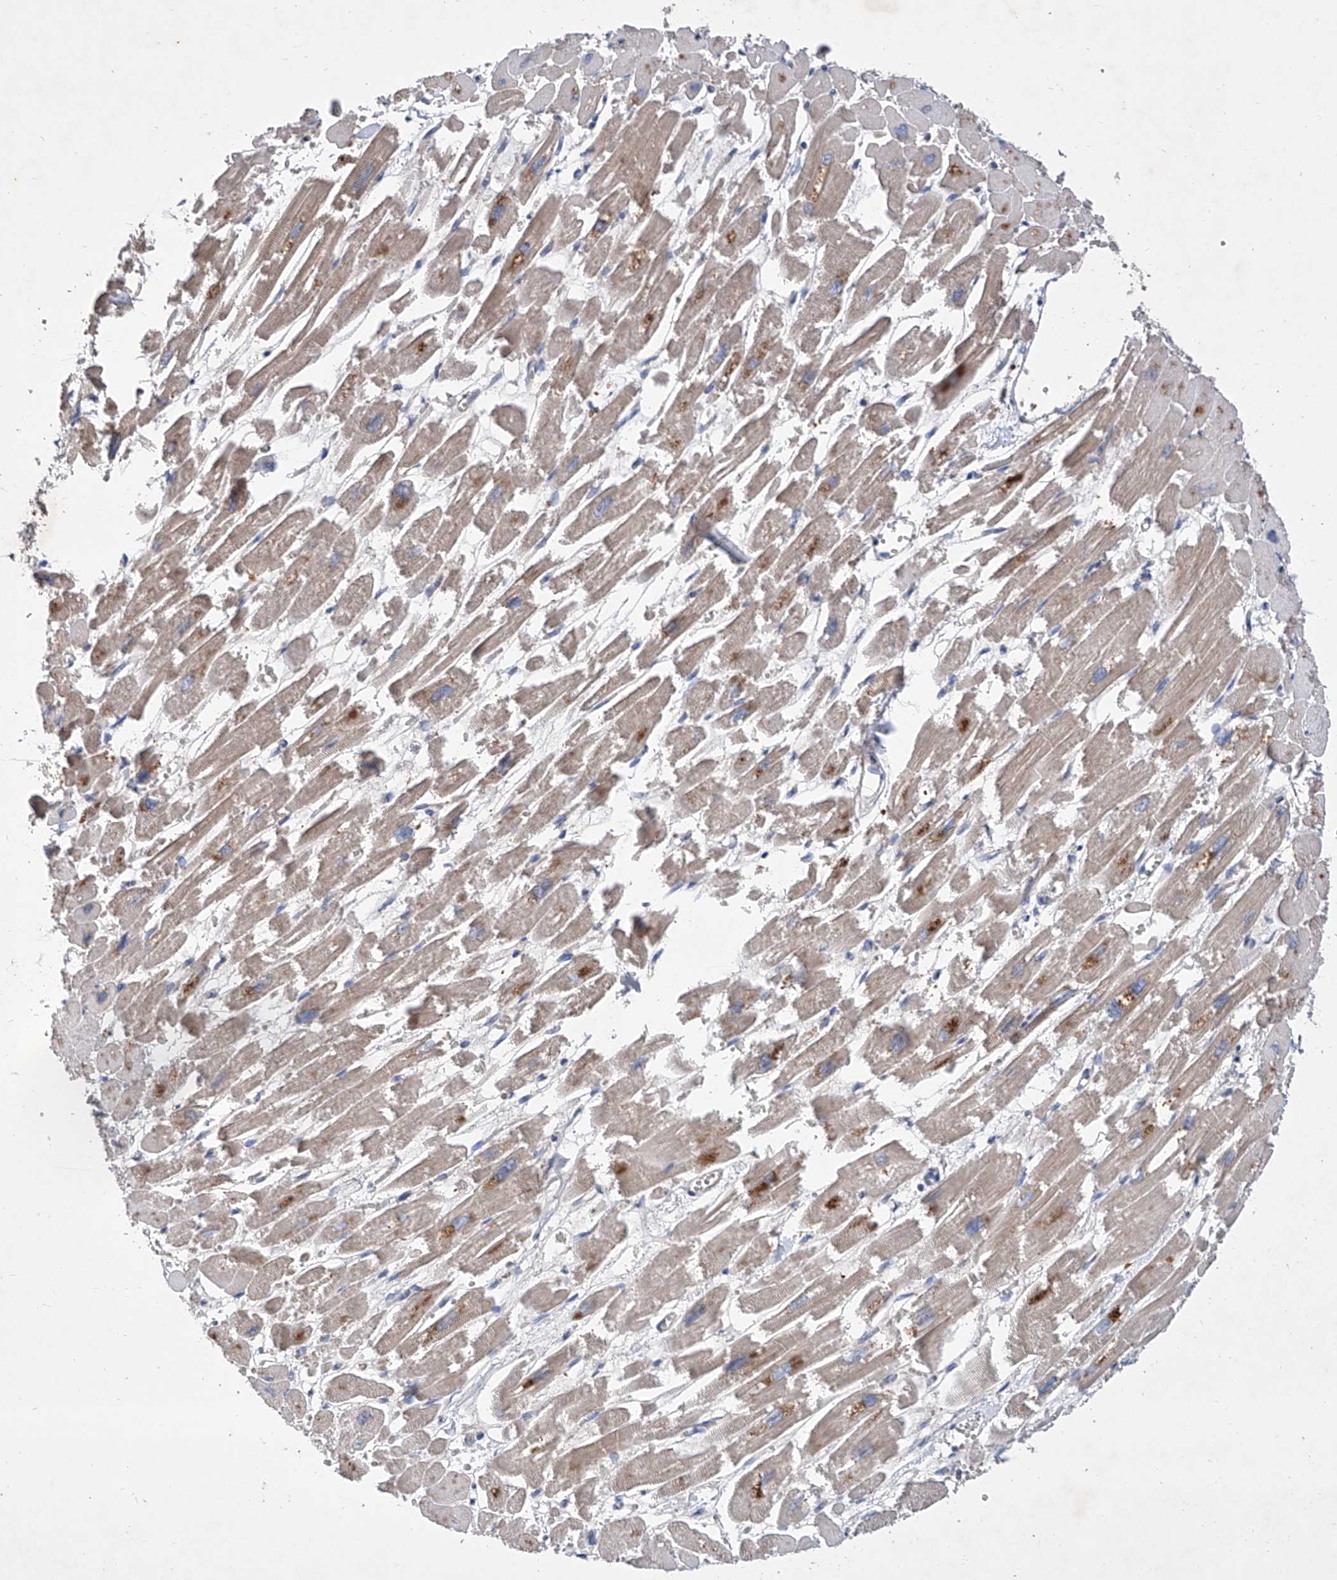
{"staining": {"intensity": "moderate", "quantity": "25%-75%", "location": "cytoplasmic/membranous"}, "tissue": "heart muscle", "cell_type": "Cardiomyocytes", "image_type": "normal", "snomed": [{"axis": "morphology", "description": "Normal tissue, NOS"}, {"axis": "topography", "description": "Heart"}], "caption": "Approximately 25%-75% of cardiomyocytes in unremarkable heart muscle demonstrate moderate cytoplasmic/membranous protein positivity as visualized by brown immunohistochemical staining.", "gene": "GPT", "patient": {"sex": "male", "age": 54}}